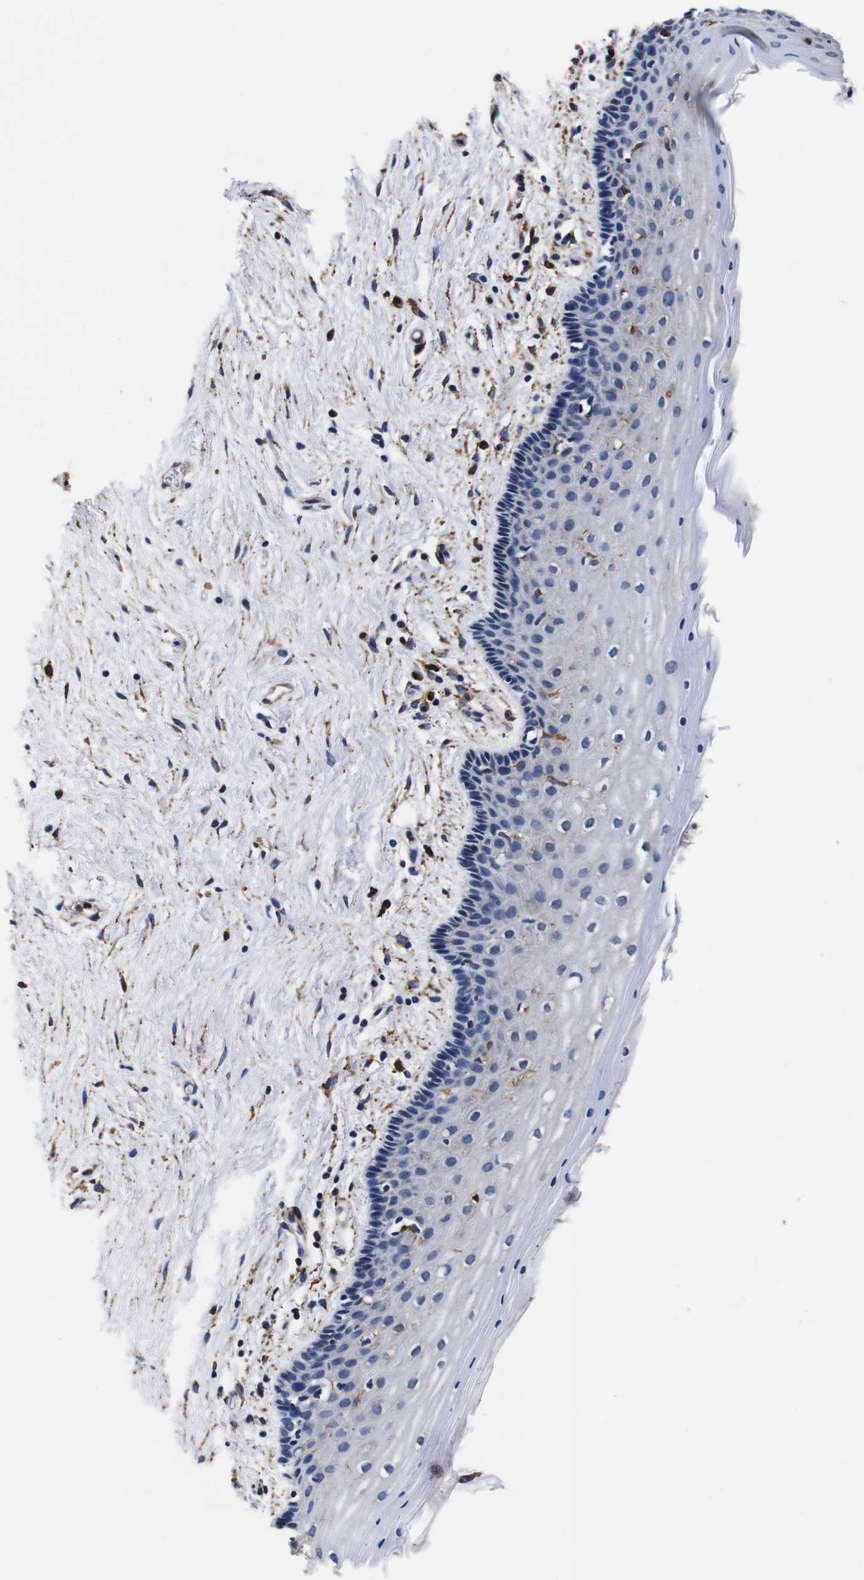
{"staining": {"intensity": "weak", "quantity": "<25%", "location": "cytoplasmic/membranous"}, "tissue": "vagina", "cell_type": "Squamous epithelial cells", "image_type": "normal", "snomed": [{"axis": "morphology", "description": "Normal tissue, NOS"}, {"axis": "topography", "description": "Vagina"}], "caption": "Histopathology image shows no significant protein expression in squamous epithelial cells of normal vagina. (DAB IHC, high magnification).", "gene": "PPIB", "patient": {"sex": "female", "age": 44}}